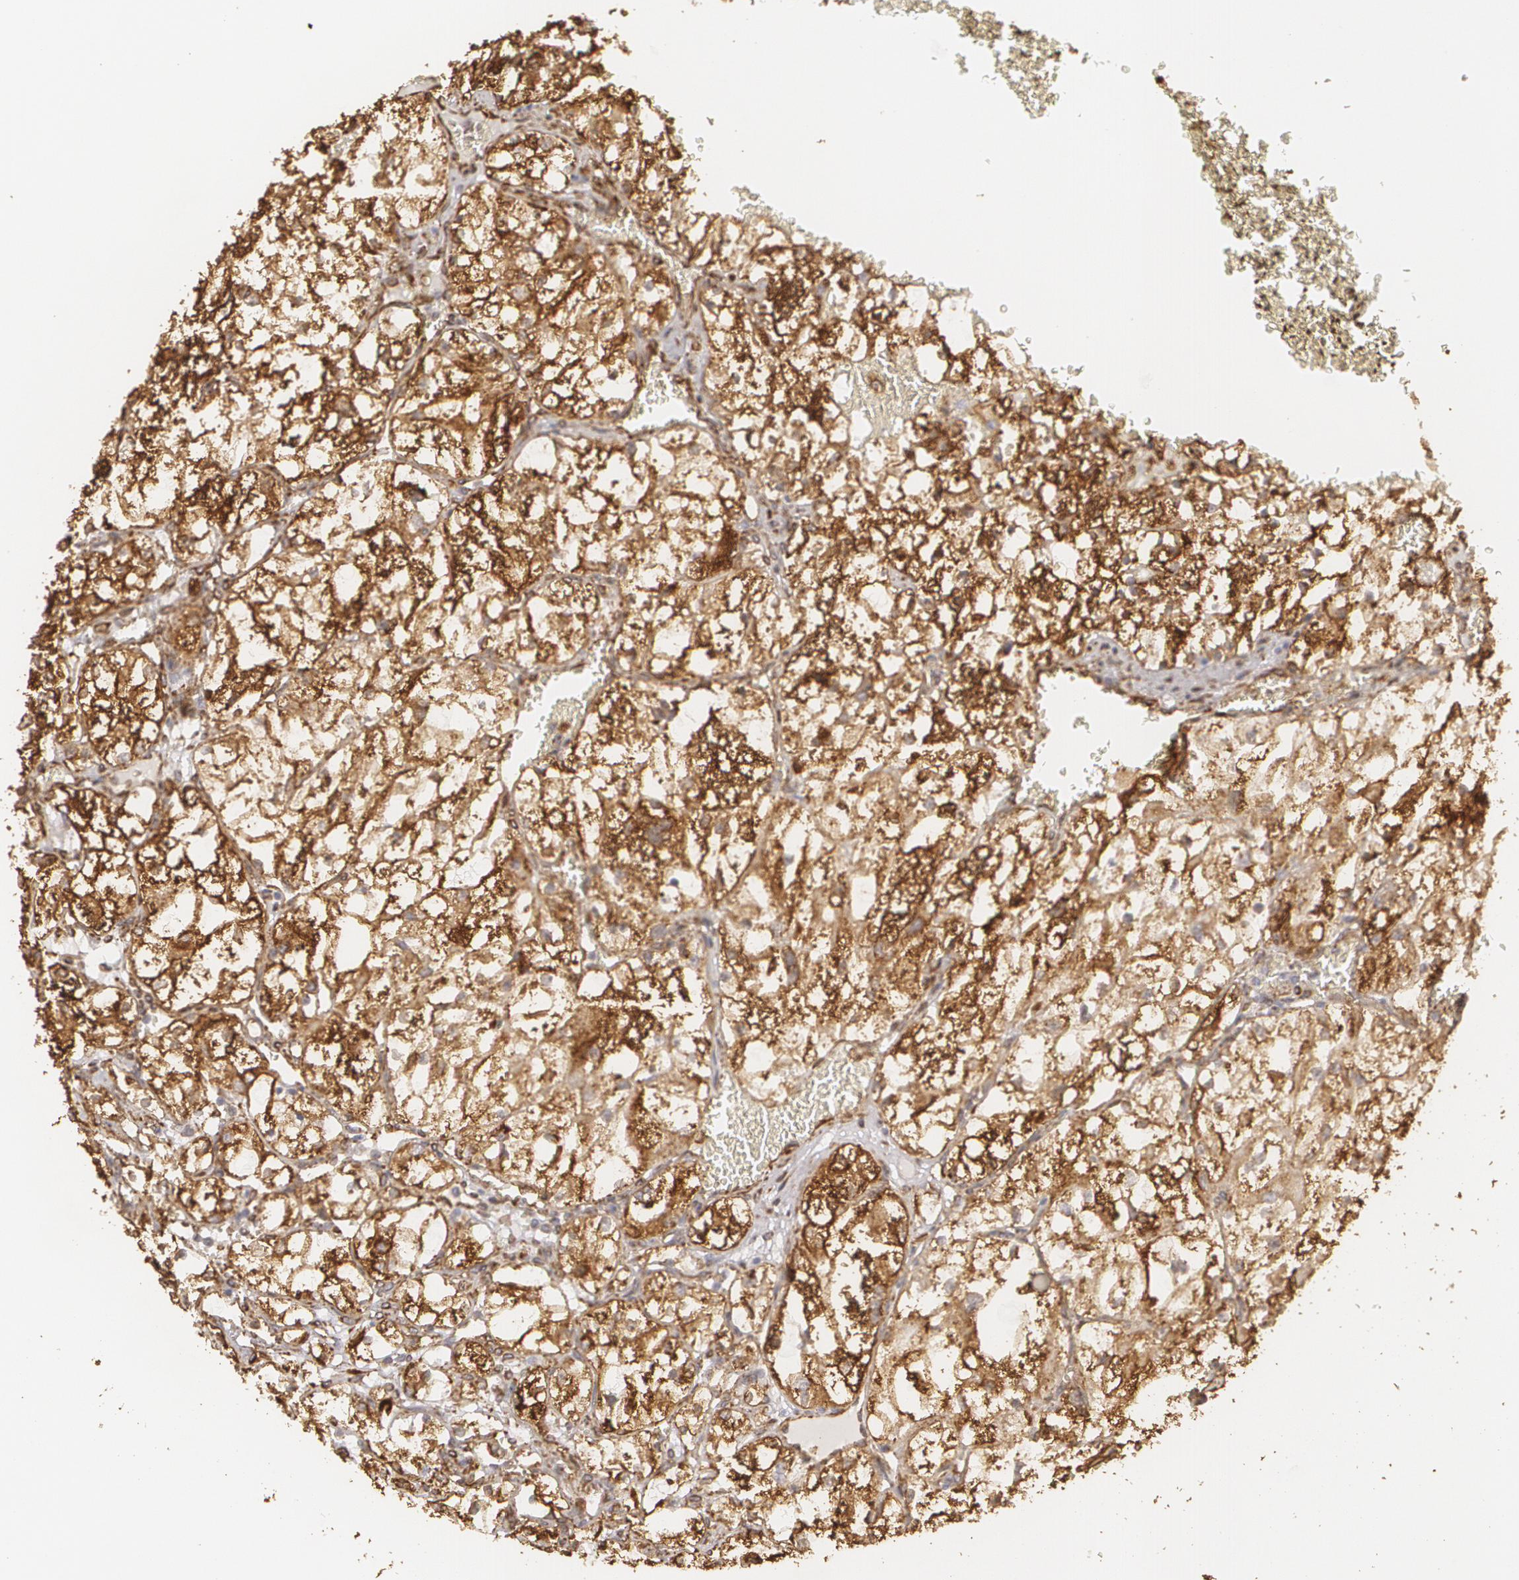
{"staining": {"intensity": "strong", "quantity": ">75%", "location": "cytoplasmic/membranous"}, "tissue": "renal cancer", "cell_type": "Tumor cells", "image_type": "cancer", "snomed": [{"axis": "morphology", "description": "Adenocarcinoma, NOS"}, {"axis": "topography", "description": "Kidney"}], "caption": "An IHC photomicrograph of neoplastic tissue is shown. Protein staining in brown highlights strong cytoplasmic/membranous positivity in renal adenocarcinoma within tumor cells. Immunohistochemistry stains the protein of interest in brown and the nuclei are stained blue.", "gene": "CYB5R3", "patient": {"sex": "male", "age": 61}}